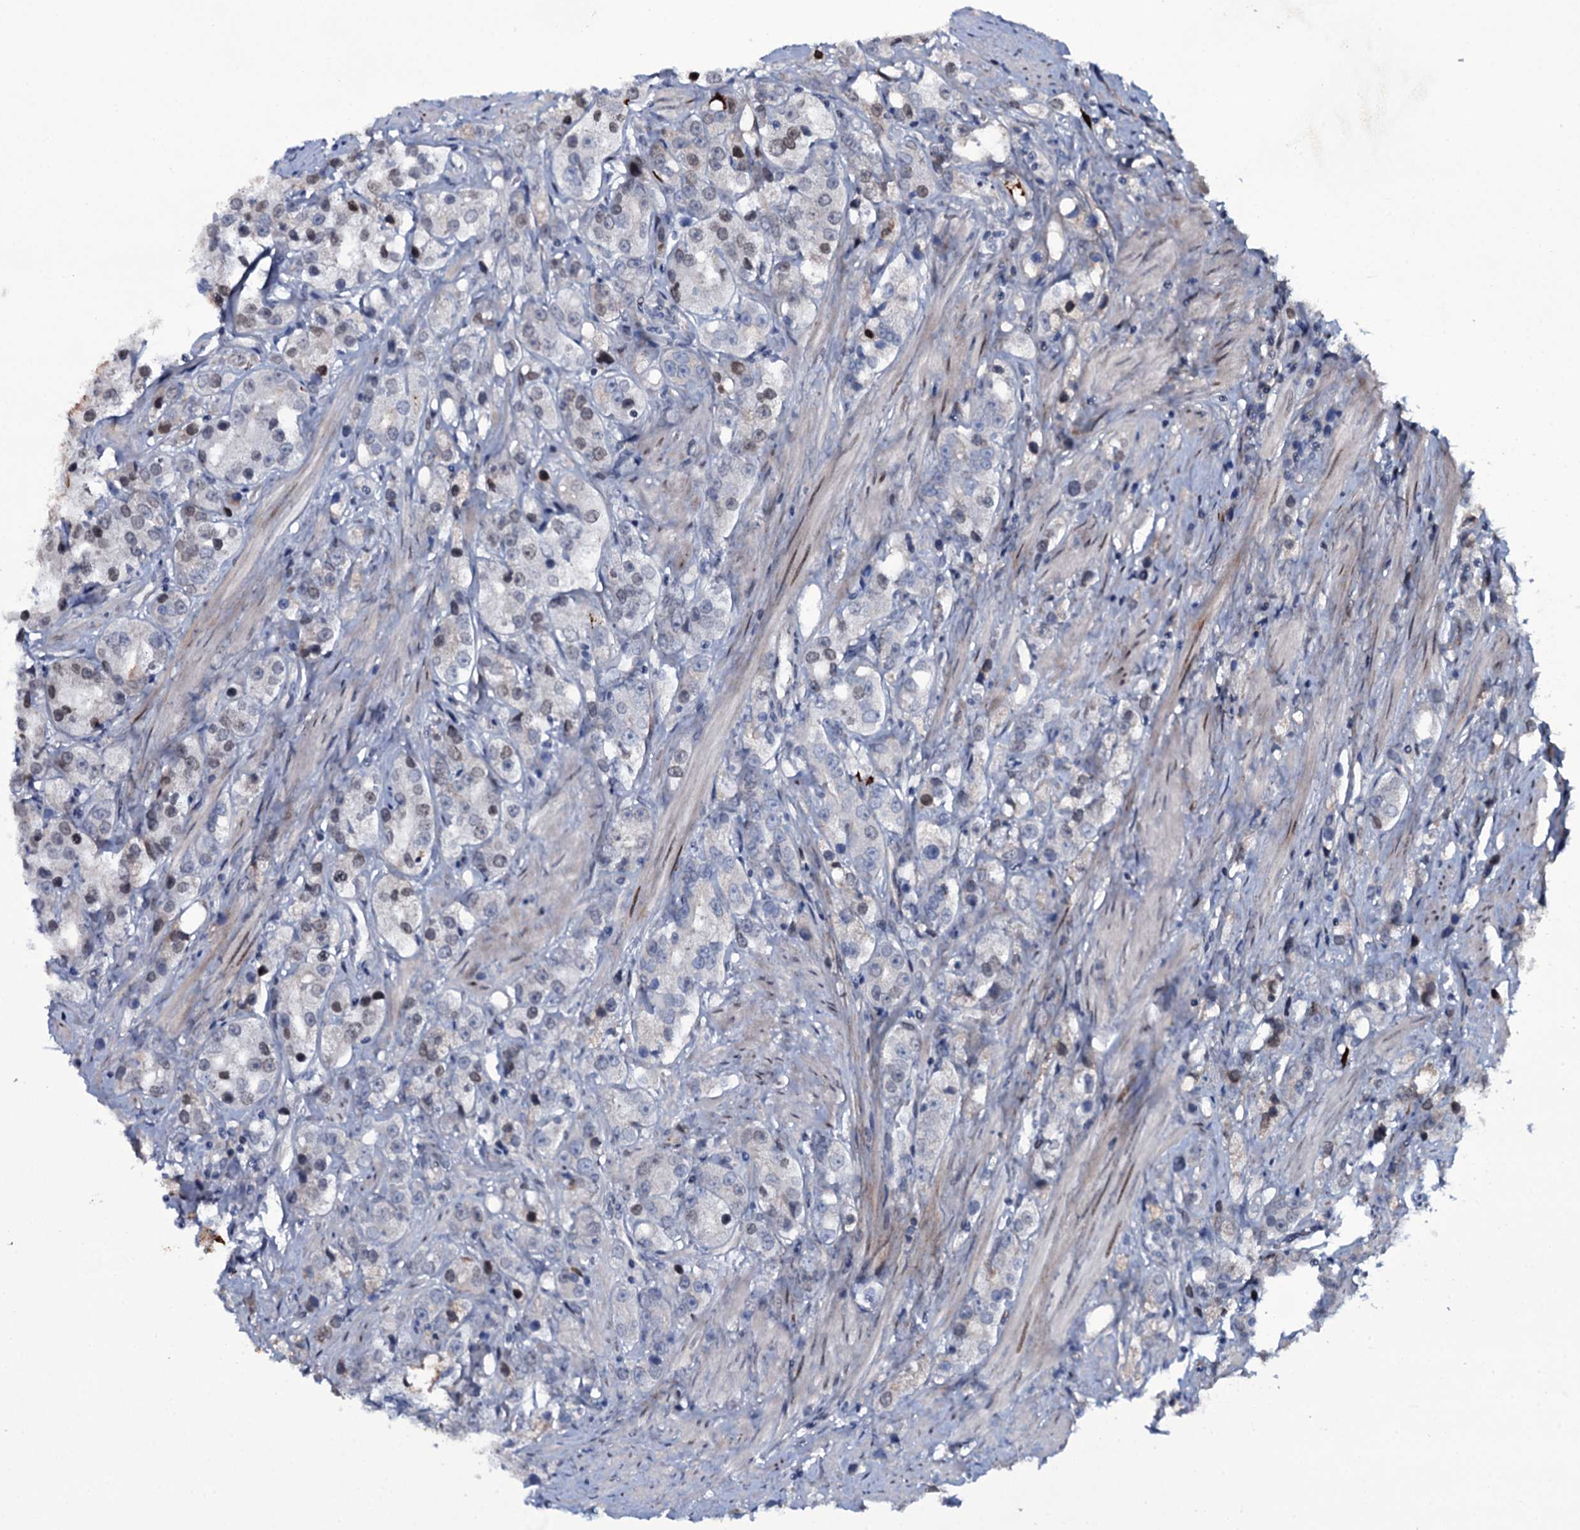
{"staining": {"intensity": "weak", "quantity": "25%-75%", "location": "nuclear"}, "tissue": "prostate cancer", "cell_type": "Tumor cells", "image_type": "cancer", "snomed": [{"axis": "morphology", "description": "Adenocarcinoma, NOS"}, {"axis": "topography", "description": "Prostate"}], "caption": "Human prostate adenocarcinoma stained with a brown dye shows weak nuclear positive staining in about 25%-75% of tumor cells.", "gene": "LYG2", "patient": {"sex": "male", "age": 79}}